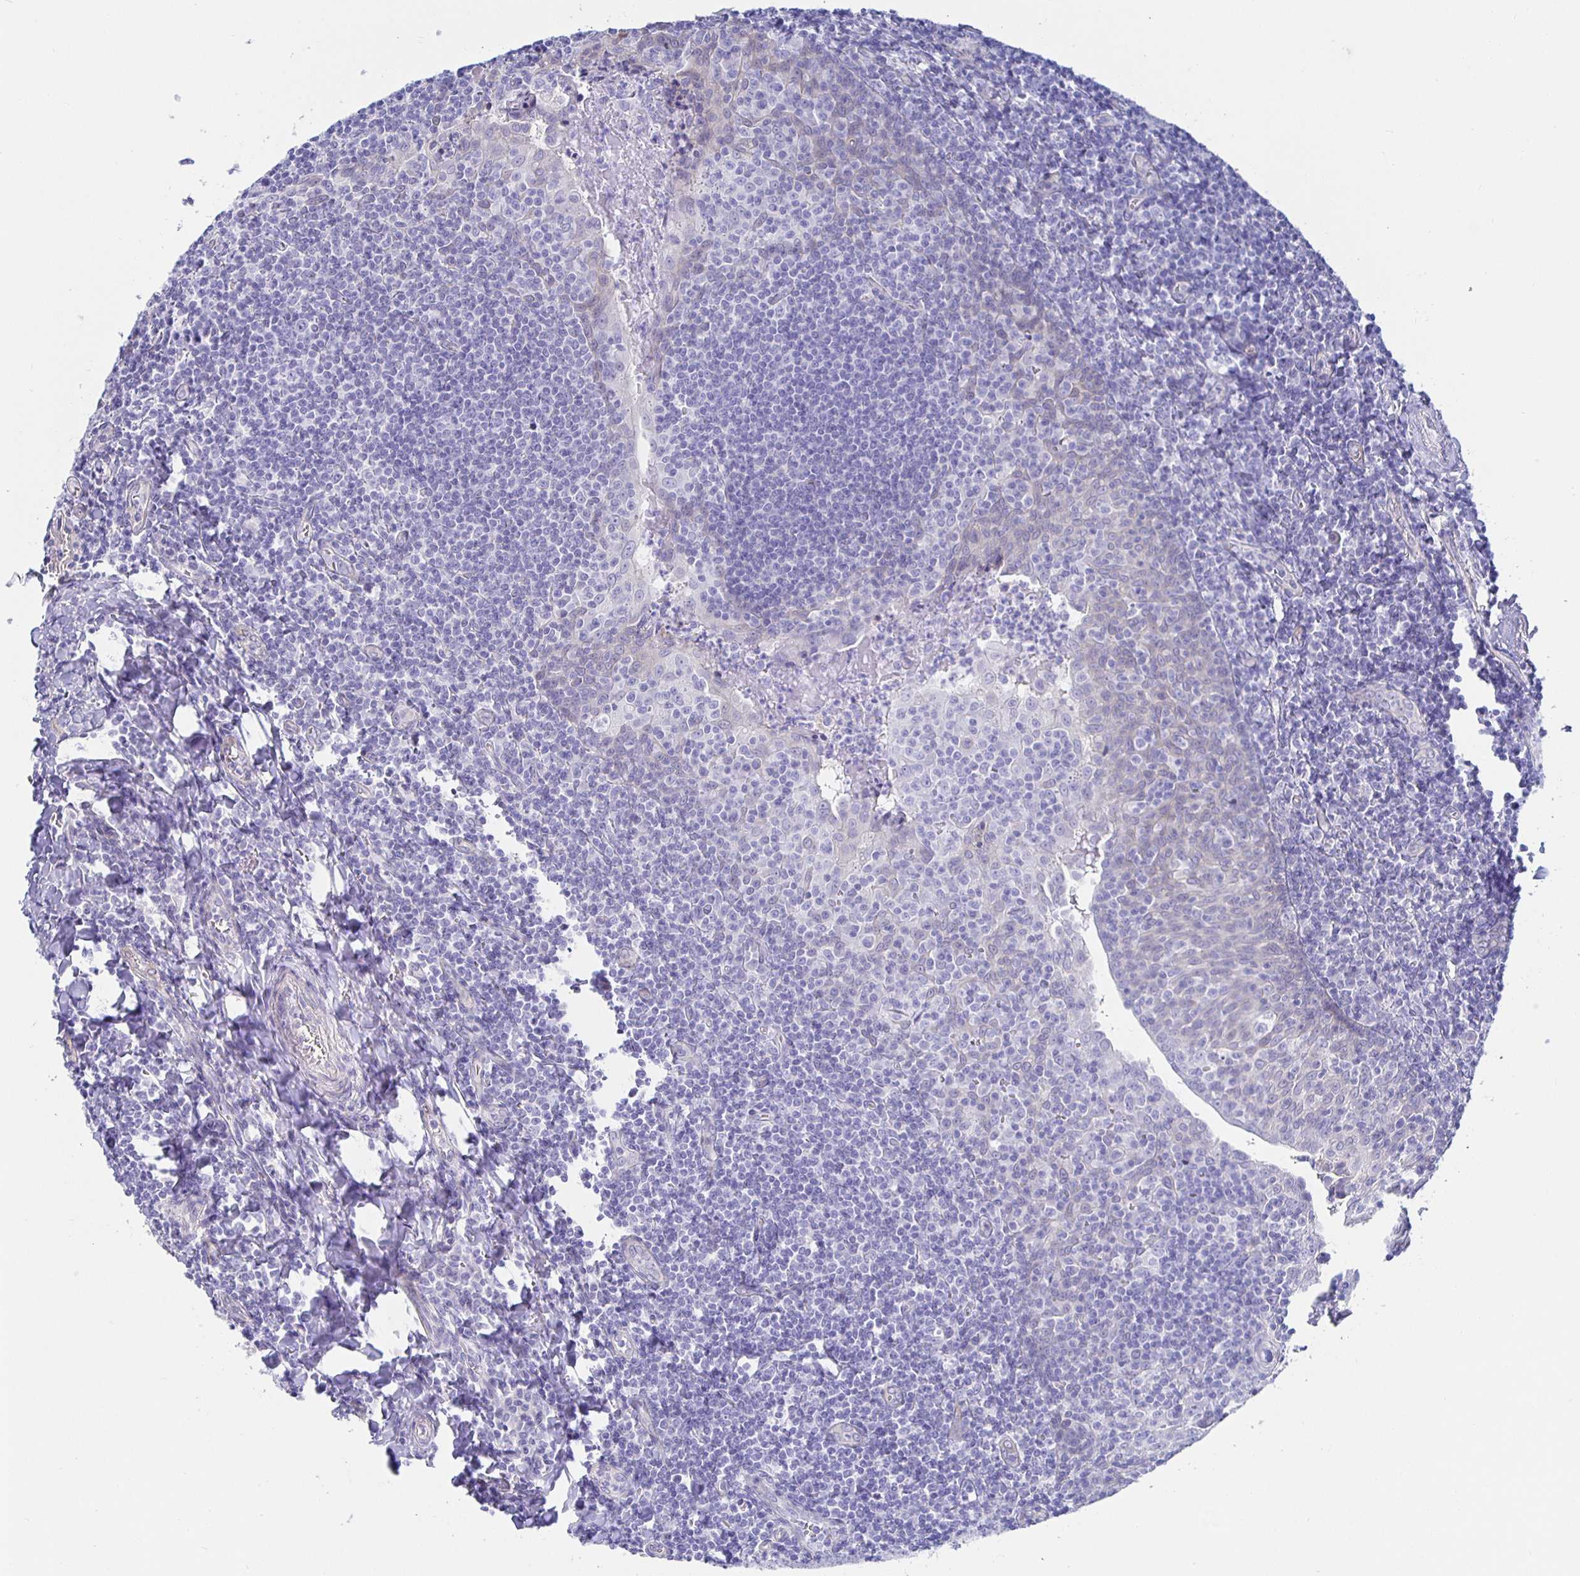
{"staining": {"intensity": "negative", "quantity": "none", "location": "none"}, "tissue": "tonsil", "cell_type": "Non-germinal center cells", "image_type": "normal", "snomed": [{"axis": "morphology", "description": "Normal tissue, NOS"}, {"axis": "morphology", "description": "Inflammation, NOS"}, {"axis": "topography", "description": "Tonsil"}], "caption": "The immunohistochemistry histopathology image has no significant expression in non-germinal center cells of tonsil. (DAB immunohistochemistry, high magnification).", "gene": "HSPA4L", "patient": {"sex": "female", "age": 31}}